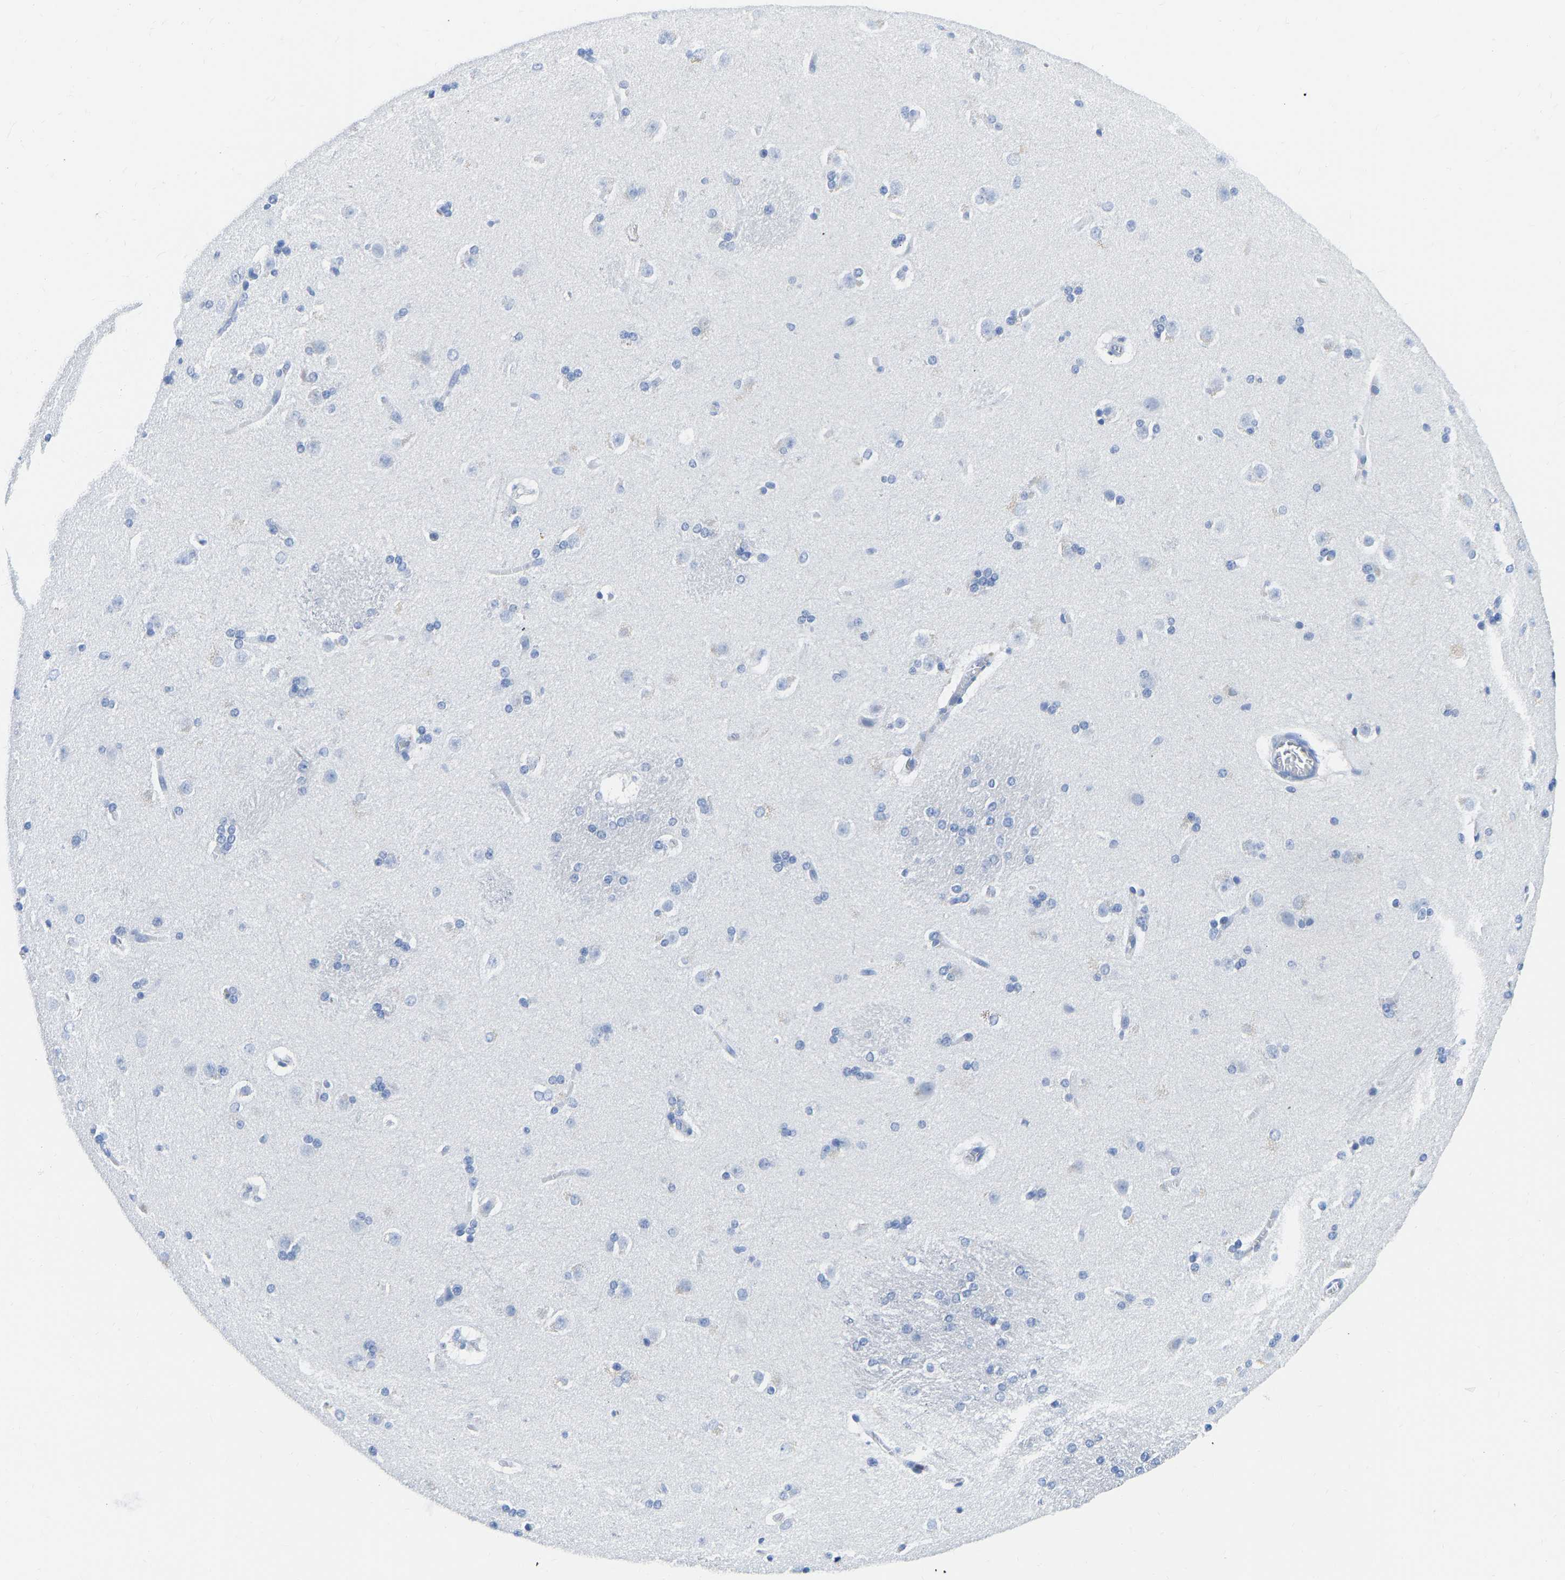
{"staining": {"intensity": "negative", "quantity": "none", "location": "none"}, "tissue": "caudate", "cell_type": "Glial cells", "image_type": "normal", "snomed": [{"axis": "morphology", "description": "Normal tissue, NOS"}, {"axis": "topography", "description": "Lateral ventricle wall"}], "caption": "DAB immunohistochemical staining of unremarkable human caudate exhibits no significant staining in glial cells. (DAB (3,3'-diaminobenzidine) immunohistochemistry with hematoxylin counter stain).", "gene": "TCF7", "patient": {"sex": "female", "age": 19}}